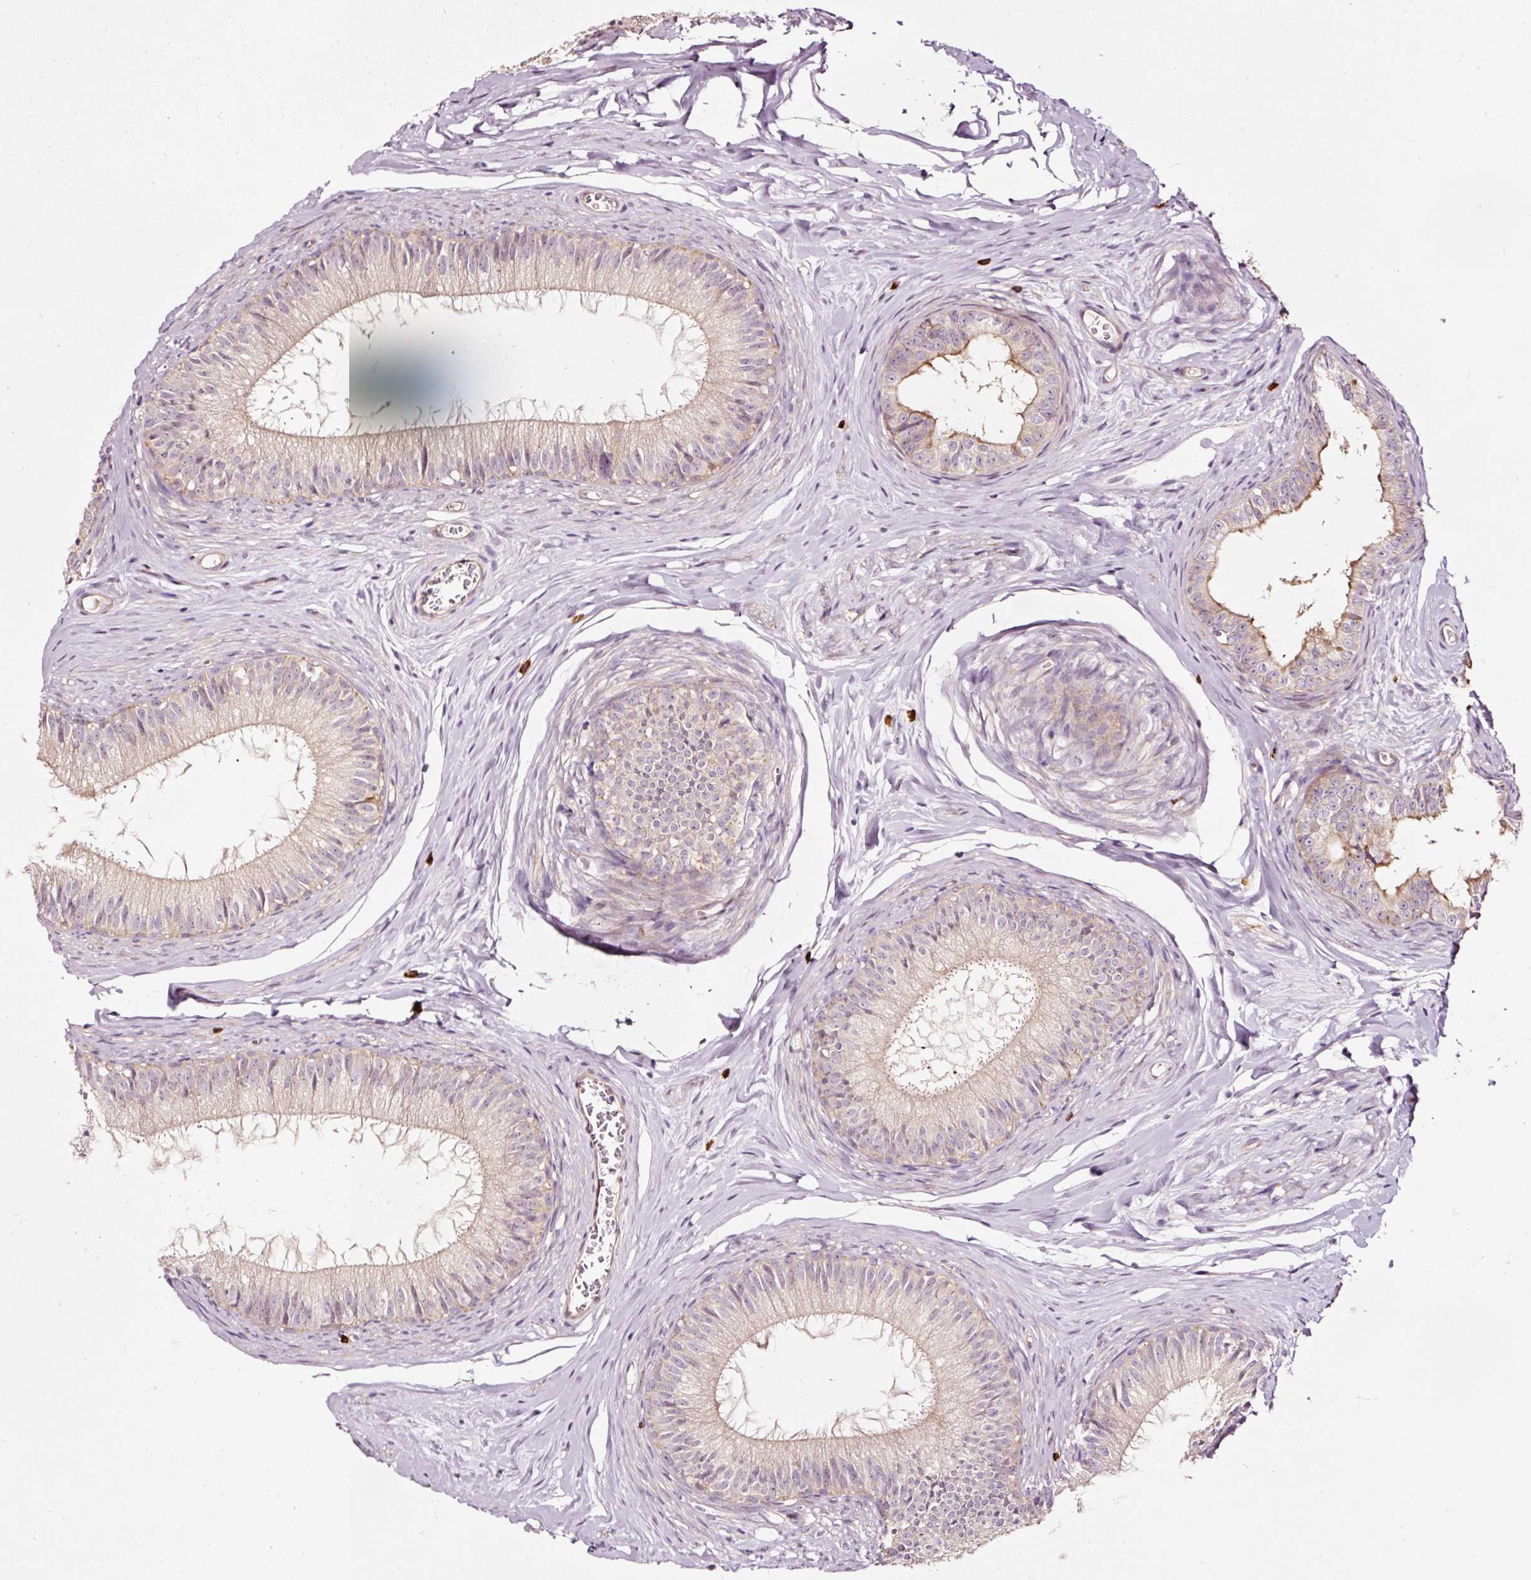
{"staining": {"intensity": "moderate", "quantity": "<25%", "location": "cytoplasmic/membranous"}, "tissue": "epididymis", "cell_type": "Glandular cells", "image_type": "normal", "snomed": [{"axis": "morphology", "description": "Normal tissue, NOS"}, {"axis": "topography", "description": "Epididymis"}], "caption": "Protein analysis of benign epididymis demonstrates moderate cytoplasmic/membranous staining in approximately <25% of glandular cells.", "gene": "UTP14A", "patient": {"sex": "male", "age": 25}}